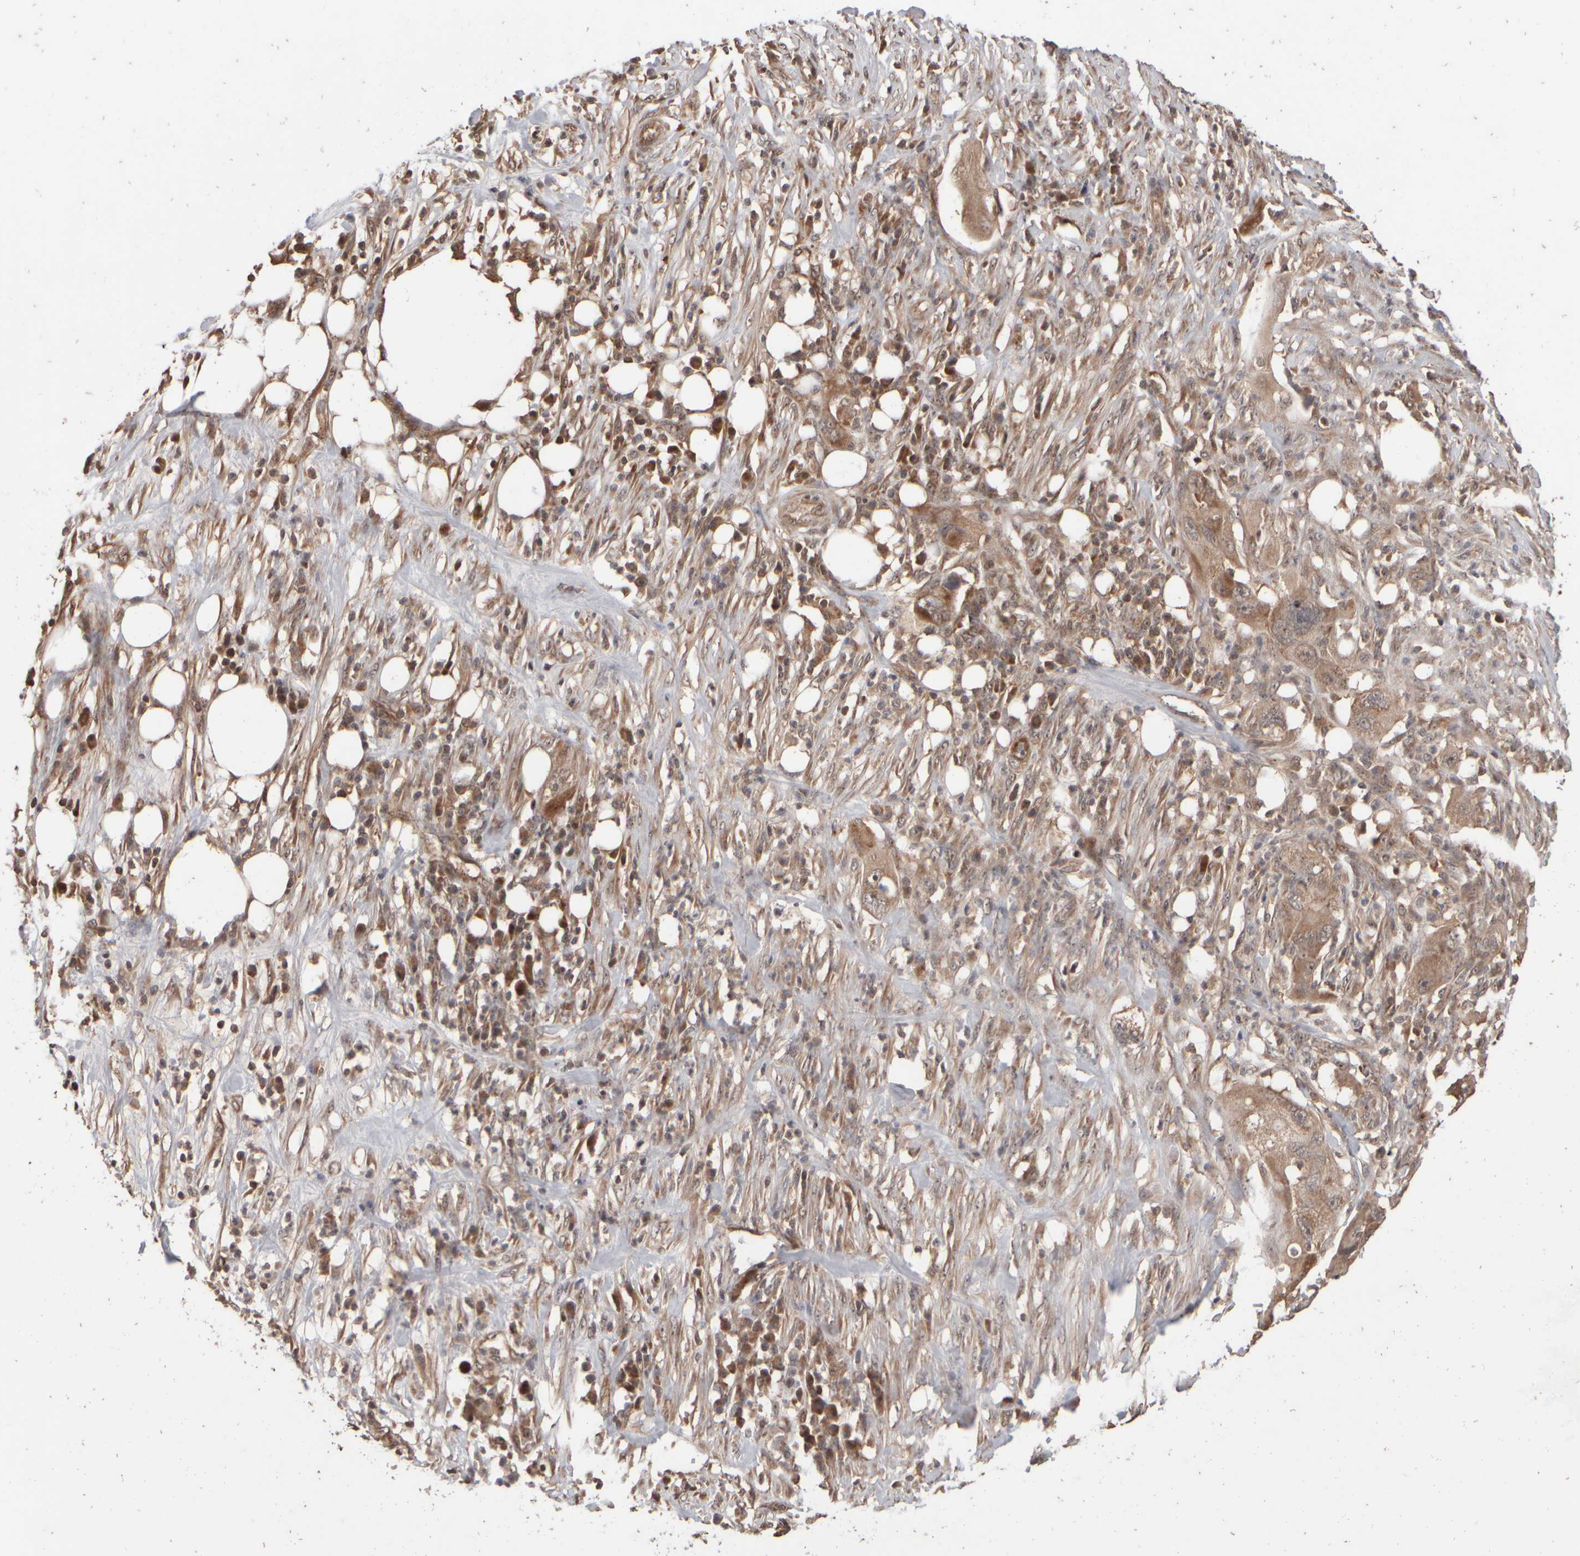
{"staining": {"intensity": "moderate", "quantity": ">75%", "location": "cytoplasmic/membranous,nuclear"}, "tissue": "pancreatic cancer", "cell_type": "Tumor cells", "image_type": "cancer", "snomed": [{"axis": "morphology", "description": "Adenocarcinoma, NOS"}, {"axis": "topography", "description": "Pancreas"}], "caption": "Immunohistochemical staining of adenocarcinoma (pancreatic) shows moderate cytoplasmic/membranous and nuclear protein staining in approximately >75% of tumor cells.", "gene": "ABHD11", "patient": {"sex": "female", "age": 78}}